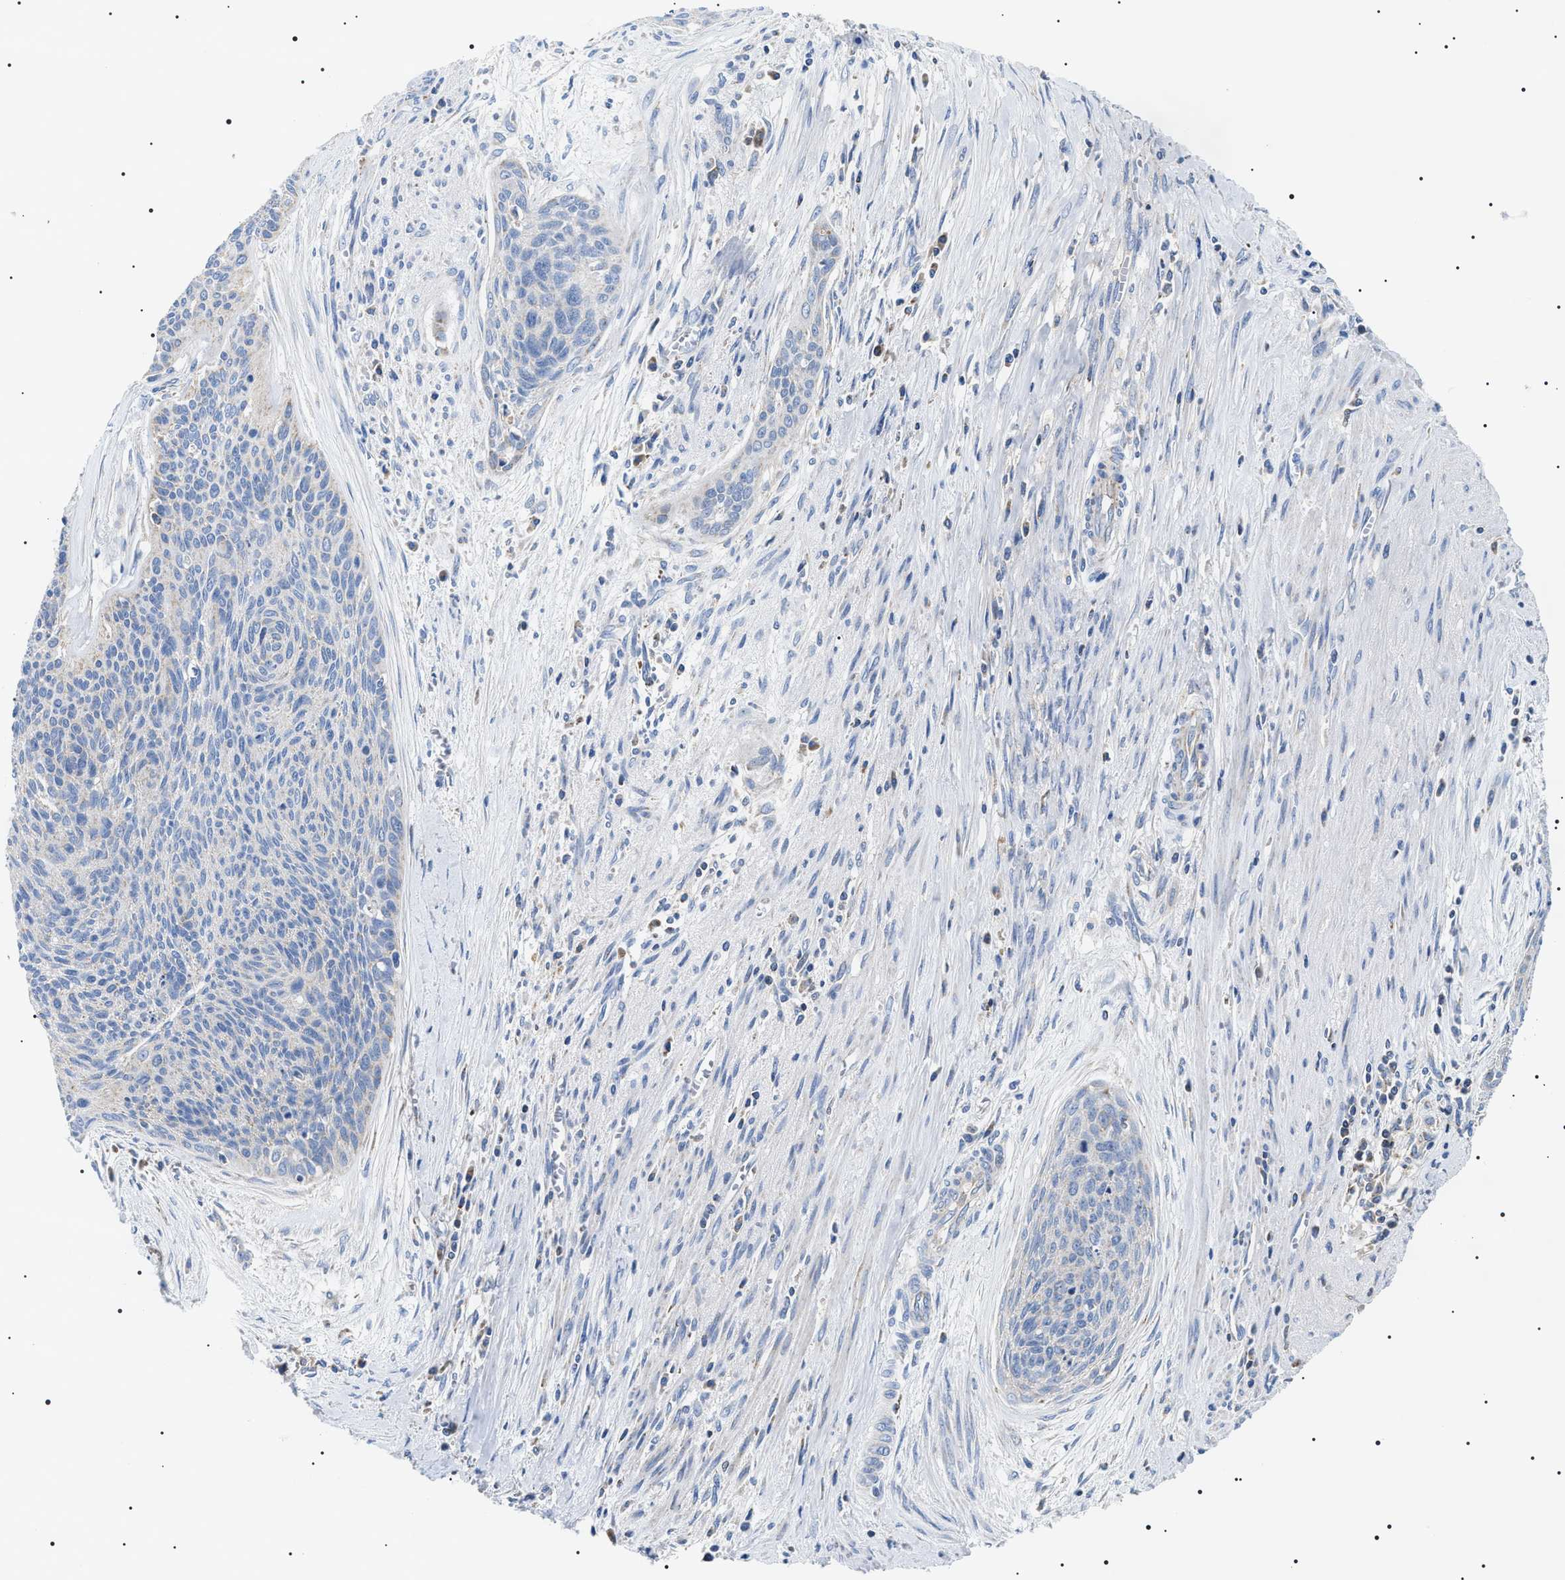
{"staining": {"intensity": "negative", "quantity": "none", "location": "none"}, "tissue": "cervical cancer", "cell_type": "Tumor cells", "image_type": "cancer", "snomed": [{"axis": "morphology", "description": "Squamous cell carcinoma, NOS"}, {"axis": "topography", "description": "Cervix"}], "caption": "Tumor cells are negative for protein expression in human cervical cancer (squamous cell carcinoma).", "gene": "OXSM", "patient": {"sex": "female", "age": 55}}